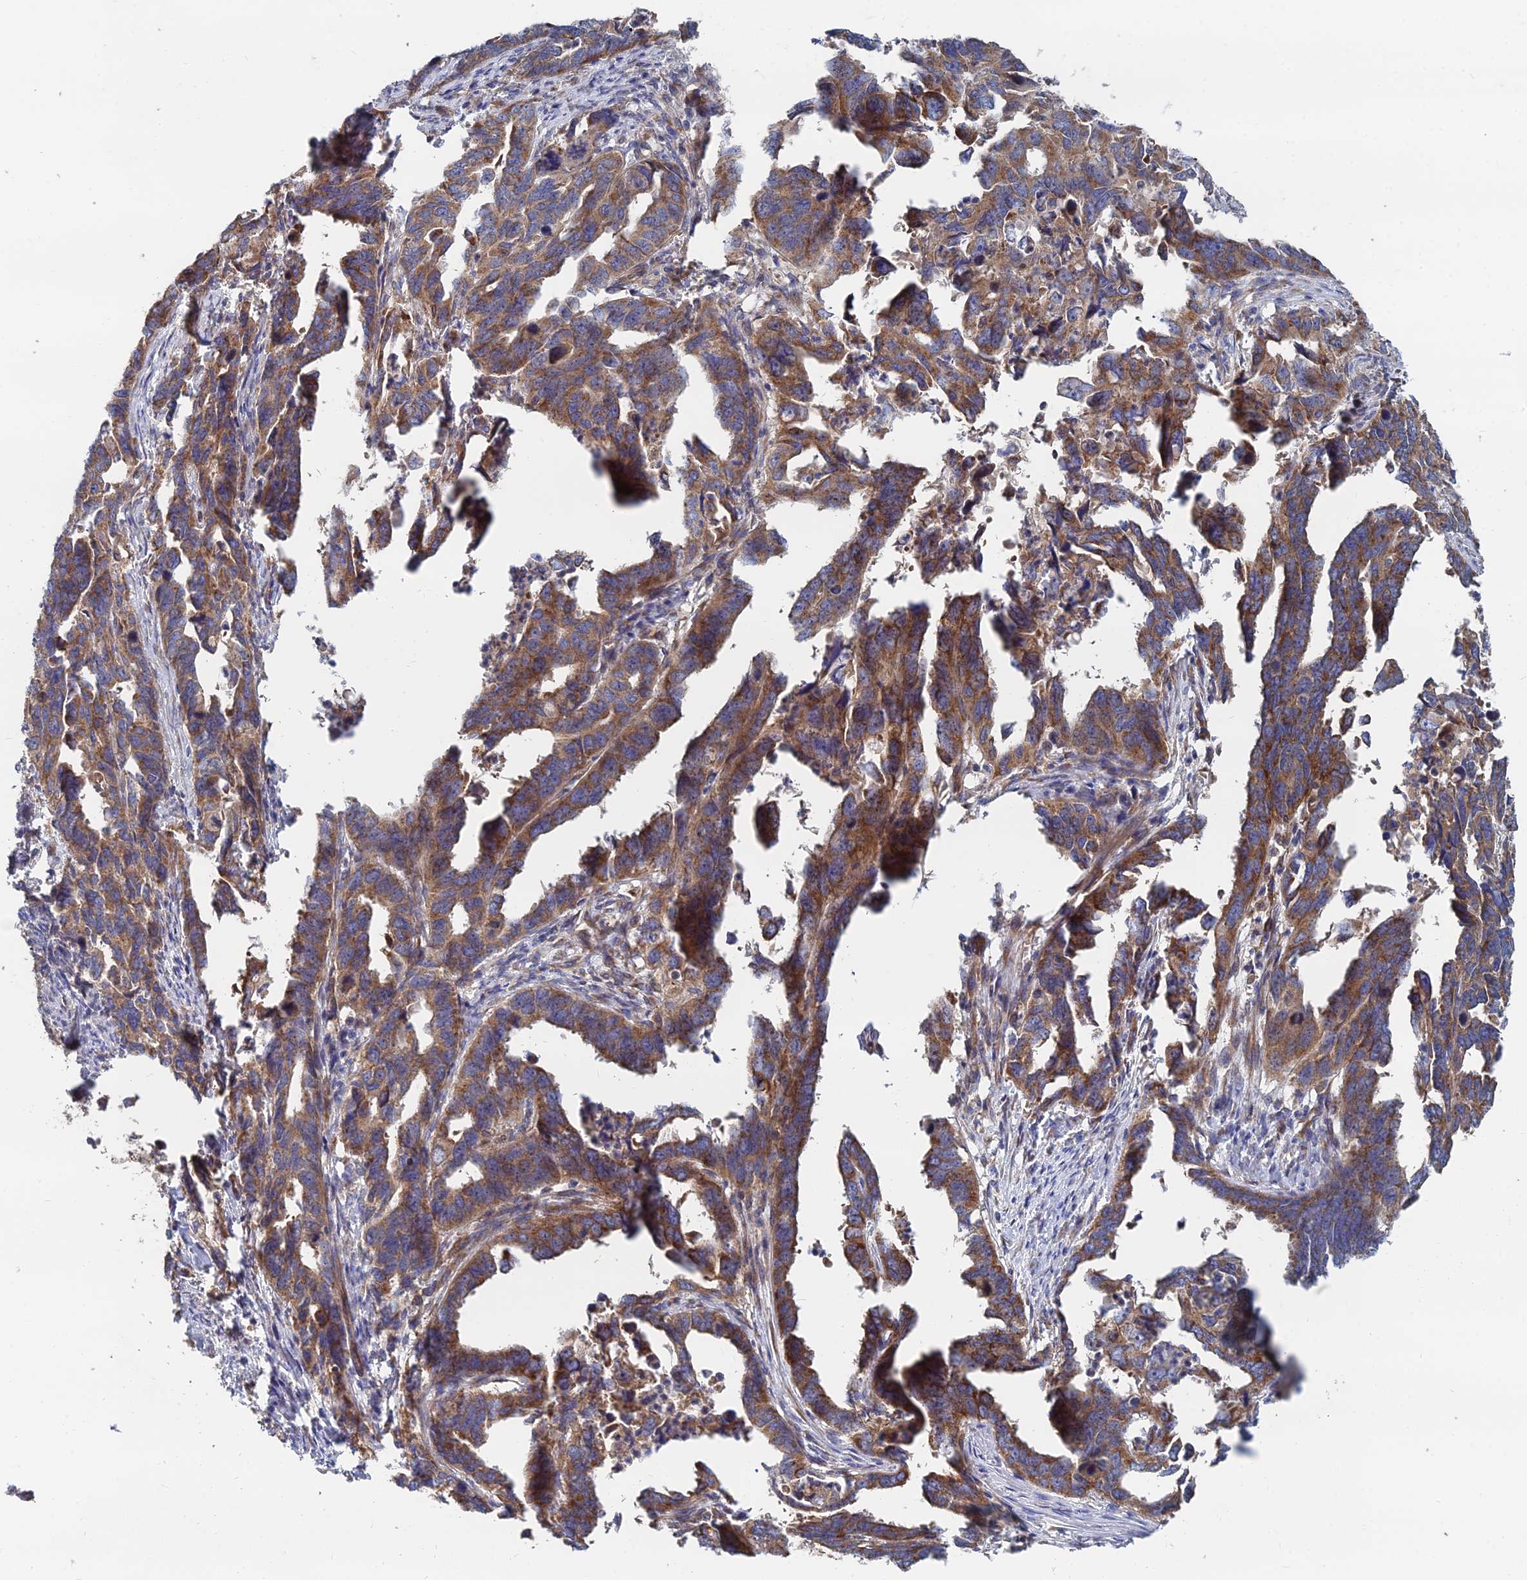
{"staining": {"intensity": "moderate", "quantity": ">75%", "location": "cytoplasmic/membranous"}, "tissue": "endometrial cancer", "cell_type": "Tumor cells", "image_type": "cancer", "snomed": [{"axis": "morphology", "description": "Adenocarcinoma, NOS"}, {"axis": "topography", "description": "Endometrium"}], "caption": "DAB (3,3'-diaminobenzidine) immunohistochemical staining of human endometrial cancer displays moderate cytoplasmic/membranous protein expression in about >75% of tumor cells.", "gene": "CCZ1", "patient": {"sex": "female", "age": 65}}